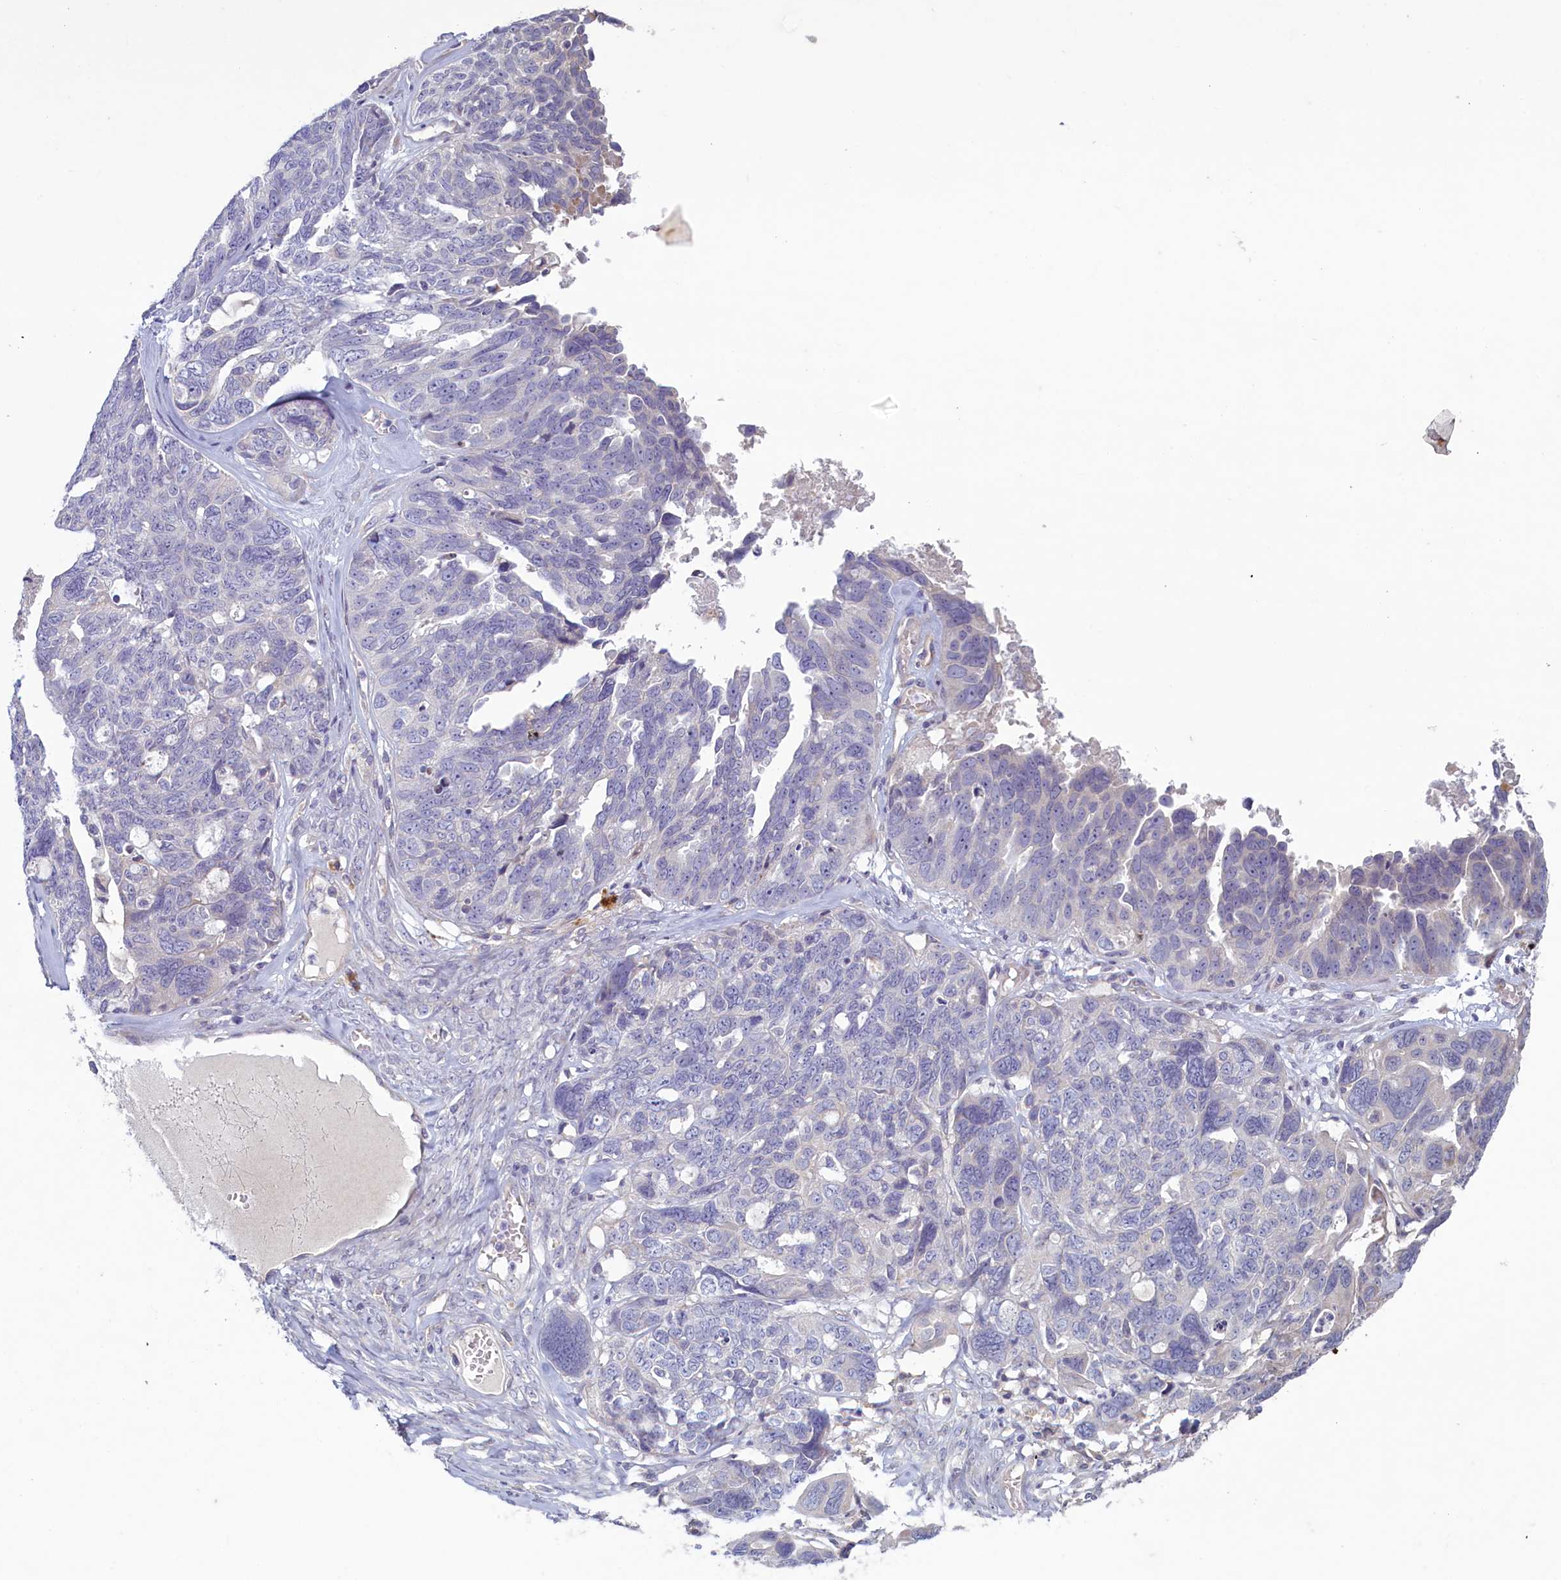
{"staining": {"intensity": "negative", "quantity": "none", "location": "none"}, "tissue": "ovarian cancer", "cell_type": "Tumor cells", "image_type": "cancer", "snomed": [{"axis": "morphology", "description": "Cystadenocarcinoma, serous, NOS"}, {"axis": "topography", "description": "Ovary"}], "caption": "The immunohistochemistry (IHC) micrograph has no significant expression in tumor cells of ovarian cancer tissue.", "gene": "PLEKHG6", "patient": {"sex": "female", "age": 79}}